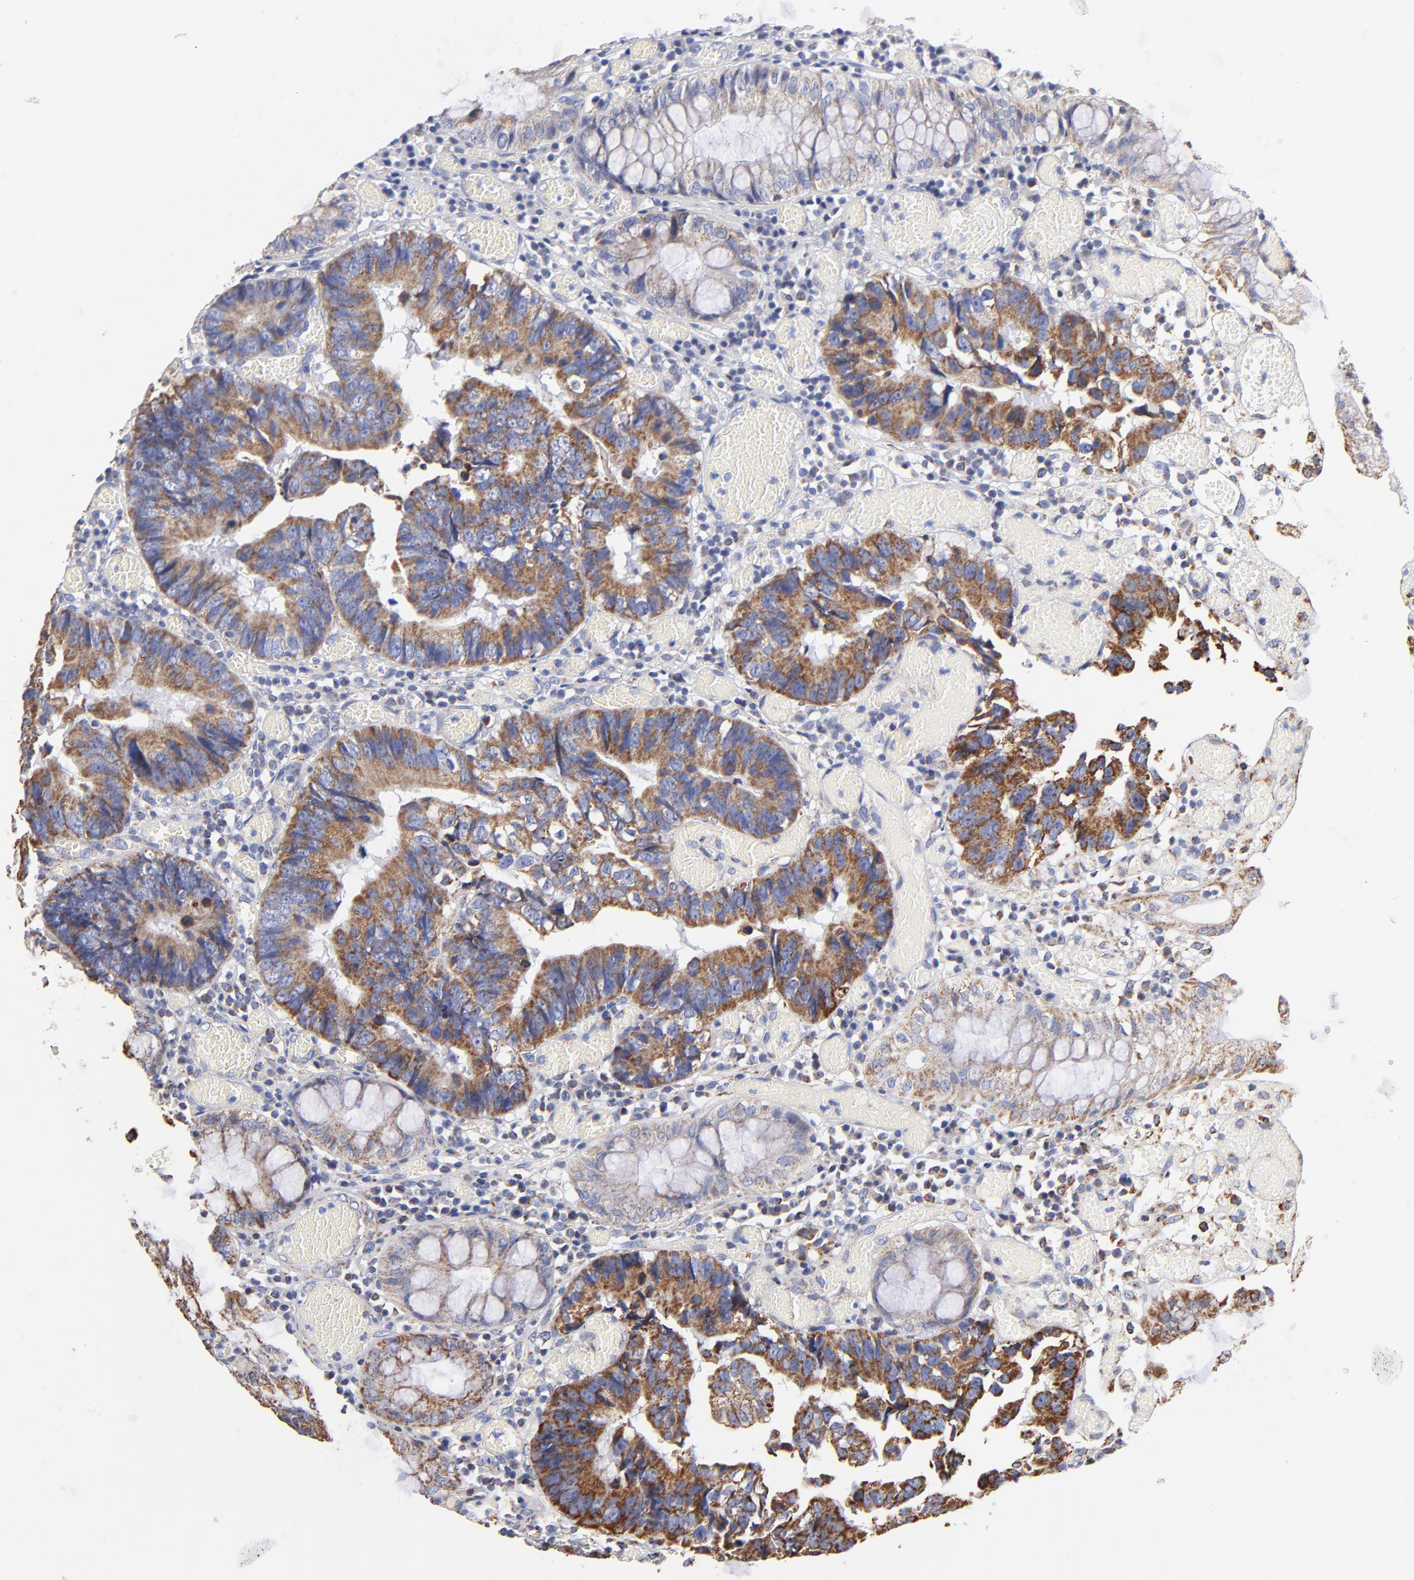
{"staining": {"intensity": "strong", "quantity": ">75%", "location": "cytoplasmic/membranous"}, "tissue": "colorectal cancer", "cell_type": "Tumor cells", "image_type": "cancer", "snomed": [{"axis": "morphology", "description": "Adenocarcinoma, NOS"}, {"axis": "topography", "description": "Rectum"}], "caption": "An image of human colorectal adenocarcinoma stained for a protein exhibits strong cytoplasmic/membranous brown staining in tumor cells.", "gene": "PHB1", "patient": {"sex": "female", "age": 98}}